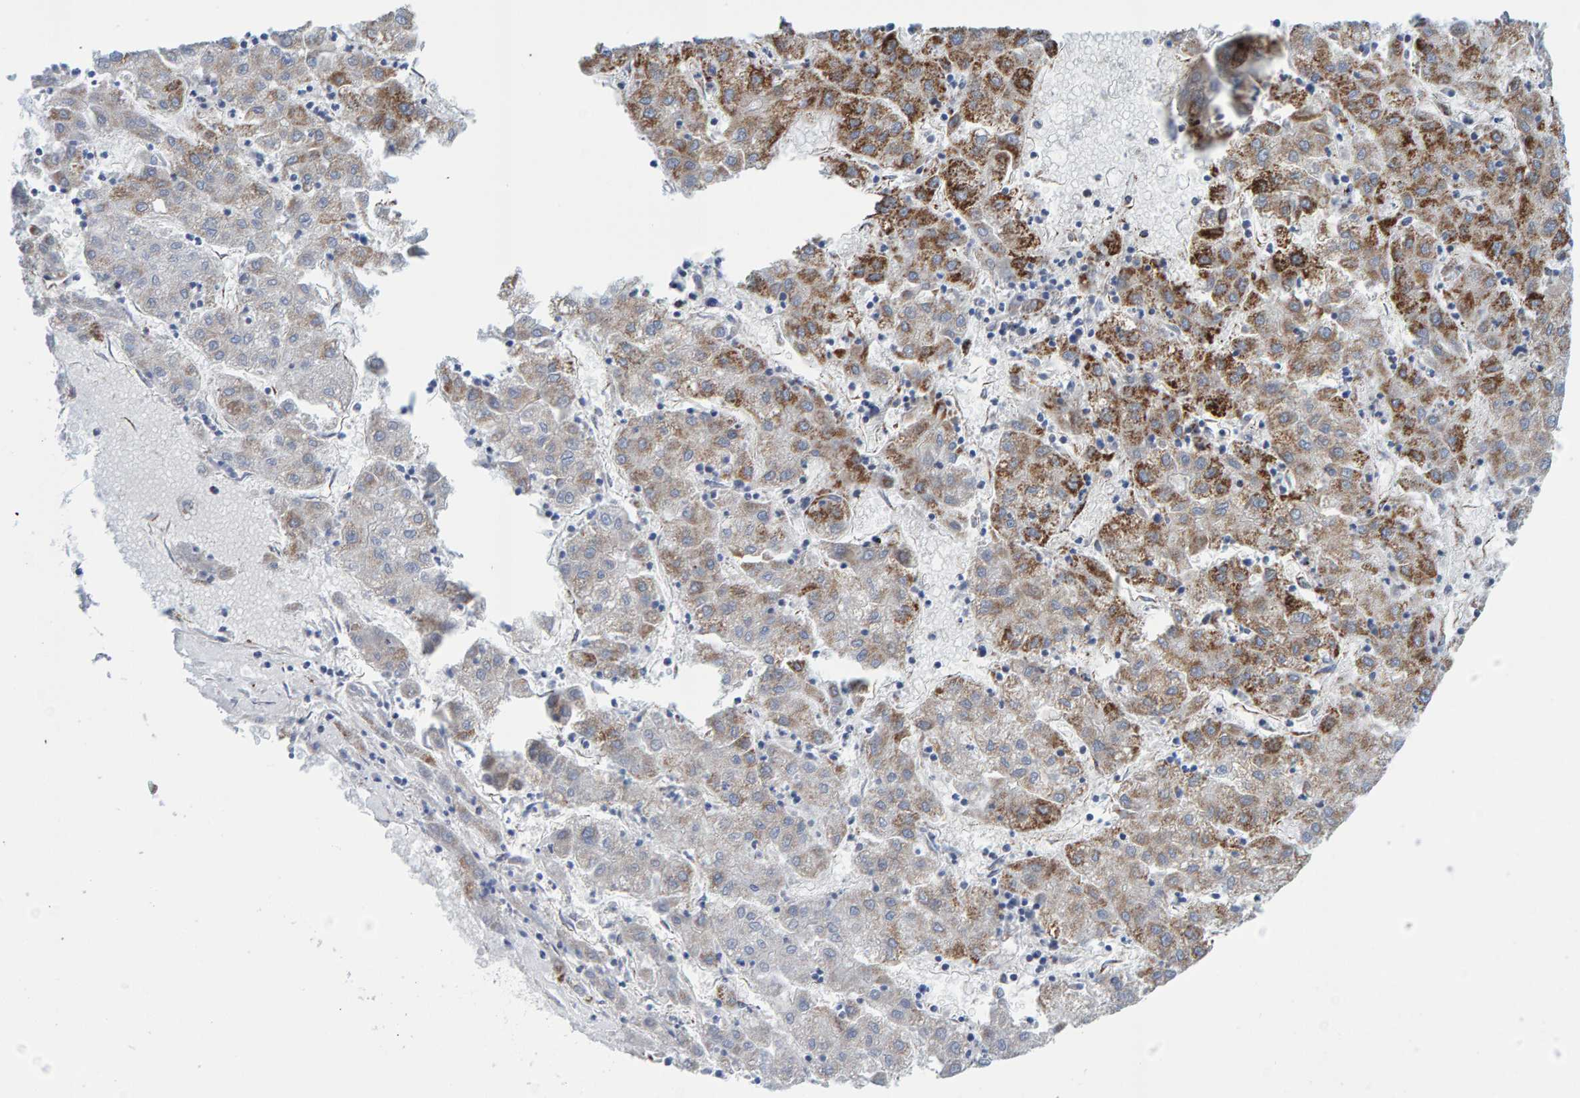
{"staining": {"intensity": "moderate", "quantity": "25%-75%", "location": "cytoplasmic/membranous"}, "tissue": "liver cancer", "cell_type": "Tumor cells", "image_type": "cancer", "snomed": [{"axis": "morphology", "description": "Carcinoma, Hepatocellular, NOS"}, {"axis": "topography", "description": "Liver"}], "caption": "DAB immunohistochemical staining of human liver hepatocellular carcinoma shows moderate cytoplasmic/membranous protein expression in approximately 25%-75% of tumor cells.", "gene": "ENSG00000262660", "patient": {"sex": "male", "age": 72}}